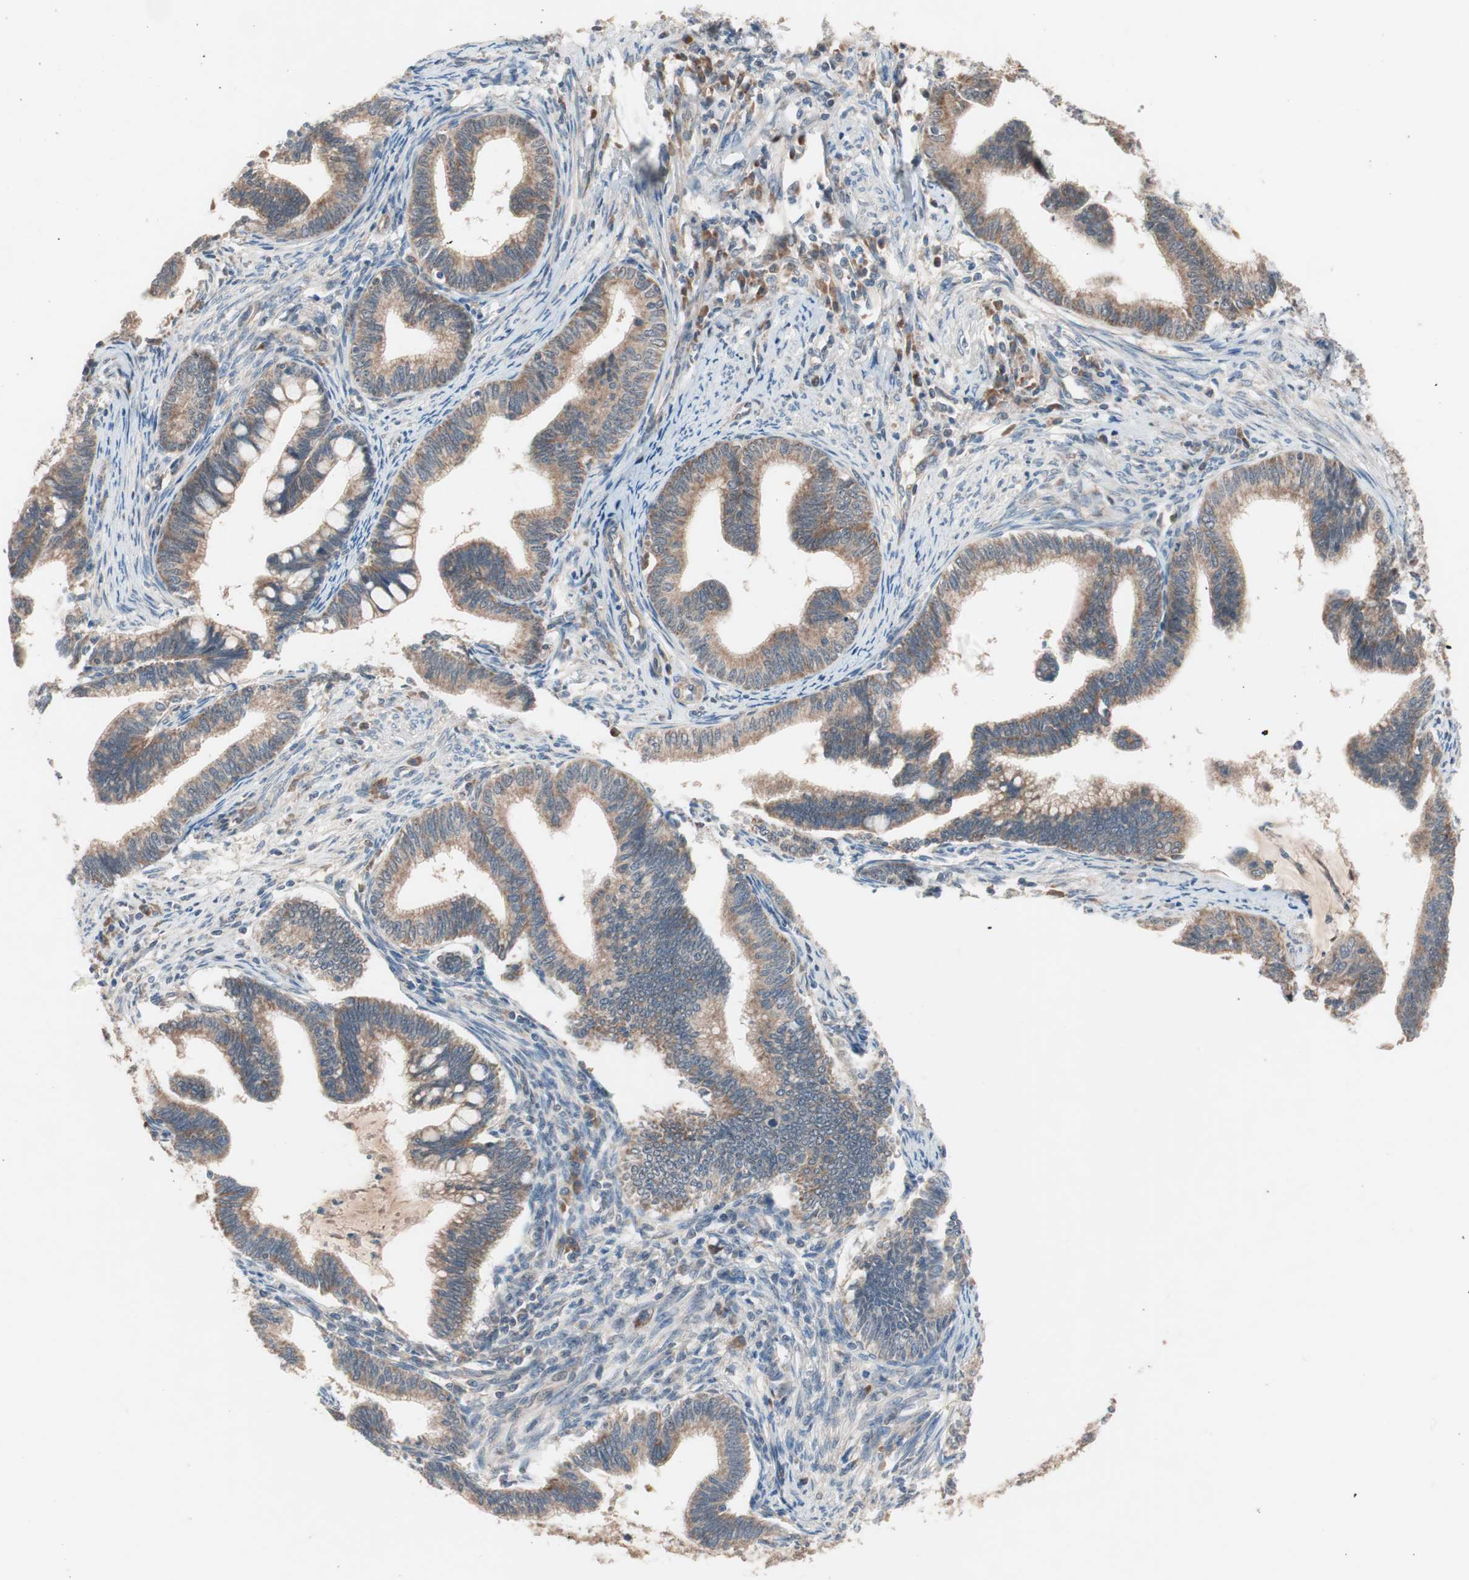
{"staining": {"intensity": "moderate", "quantity": ">75%", "location": "cytoplasmic/membranous"}, "tissue": "cervical cancer", "cell_type": "Tumor cells", "image_type": "cancer", "snomed": [{"axis": "morphology", "description": "Adenocarcinoma, NOS"}, {"axis": "topography", "description": "Cervix"}], "caption": "This is an image of immunohistochemistry (IHC) staining of cervical cancer (adenocarcinoma), which shows moderate staining in the cytoplasmic/membranous of tumor cells.", "gene": "HMBS", "patient": {"sex": "female", "age": 36}}